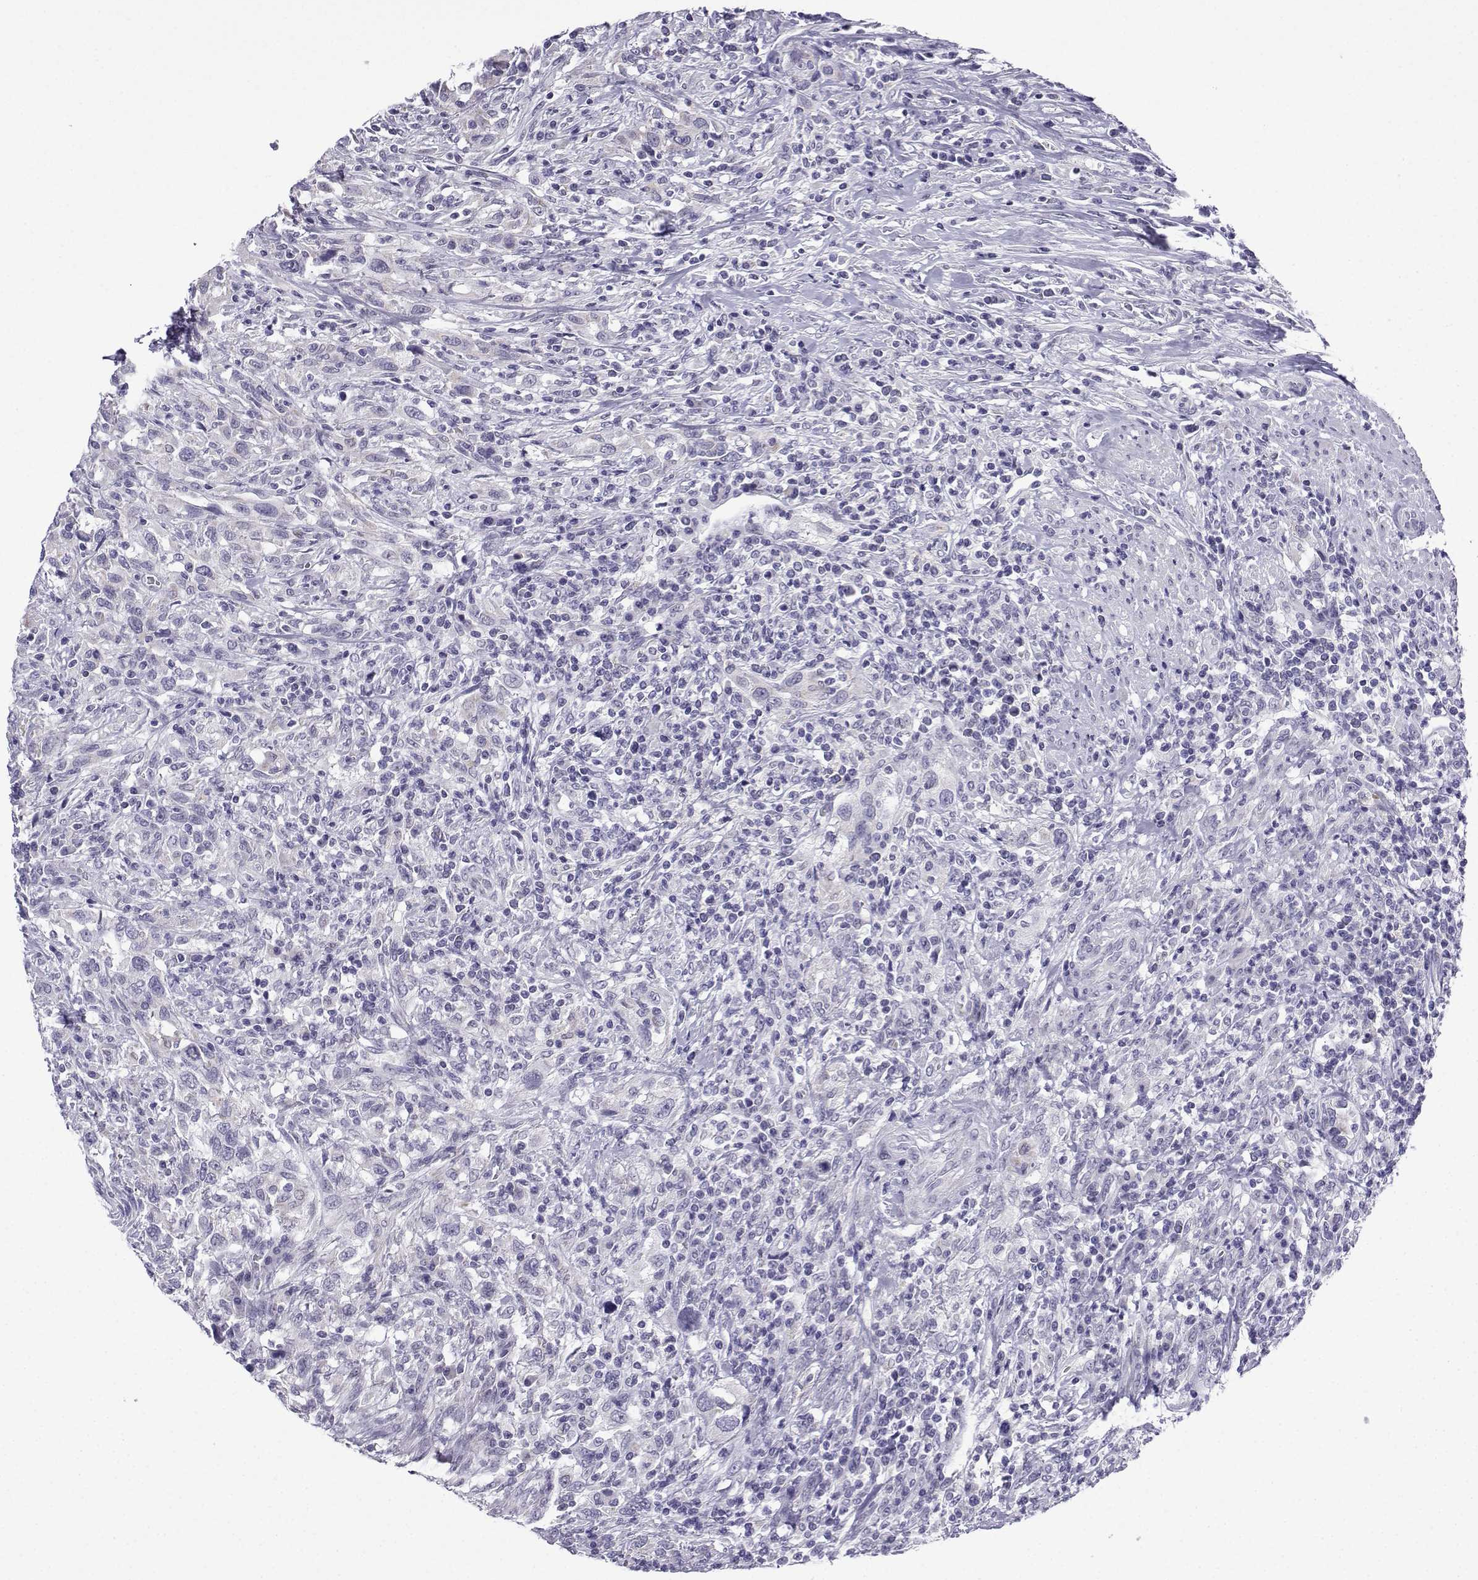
{"staining": {"intensity": "negative", "quantity": "none", "location": "none"}, "tissue": "urothelial cancer", "cell_type": "Tumor cells", "image_type": "cancer", "snomed": [{"axis": "morphology", "description": "Urothelial carcinoma, NOS"}, {"axis": "morphology", "description": "Urothelial carcinoma, High grade"}, {"axis": "topography", "description": "Urinary bladder"}], "caption": "Immunohistochemistry (IHC) histopathology image of neoplastic tissue: urothelial cancer stained with DAB (3,3'-diaminobenzidine) displays no significant protein positivity in tumor cells.", "gene": "ACRBP", "patient": {"sex": "female", "age": 64}}